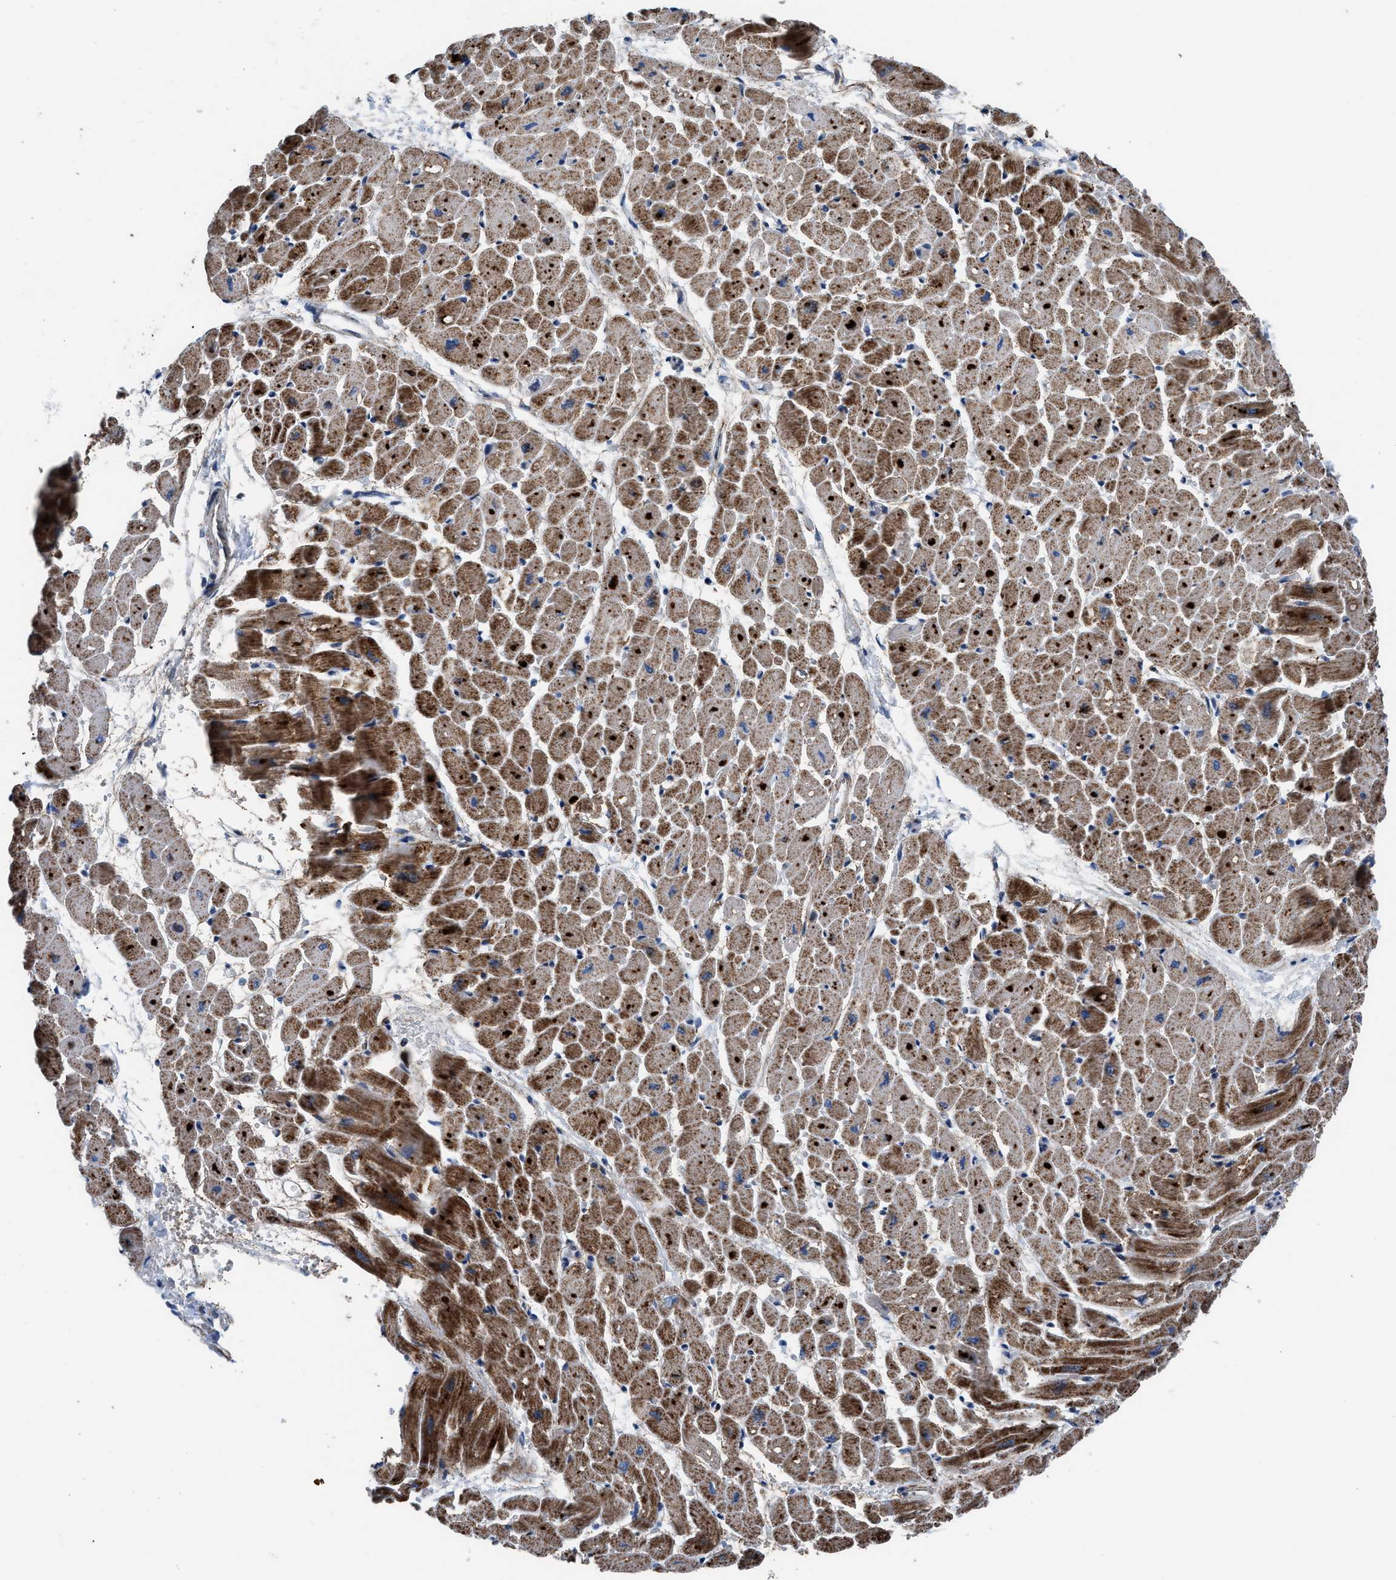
{"staining": {"intensity": "strong", "quantity": ">75%", "location": "cytoplasmic/membranous"}, "tissue": "heart muscle", "cell_type": "Cardiomyocytes", "image_type": "normal", "snomed": [{"axis": "morphology", "description": "Normal tissue, NOS"}, {"axis": "topography", "description": "Heart"}], "caption": "Immunohistochemistry (IHC) of normal human heart muscle shows high levels of strong cytoplasmic/membranous staining in approximately >75% of cardiomyocytes.", "gene": "LMO2", "patient": {"sex": "male", "age": 45}}